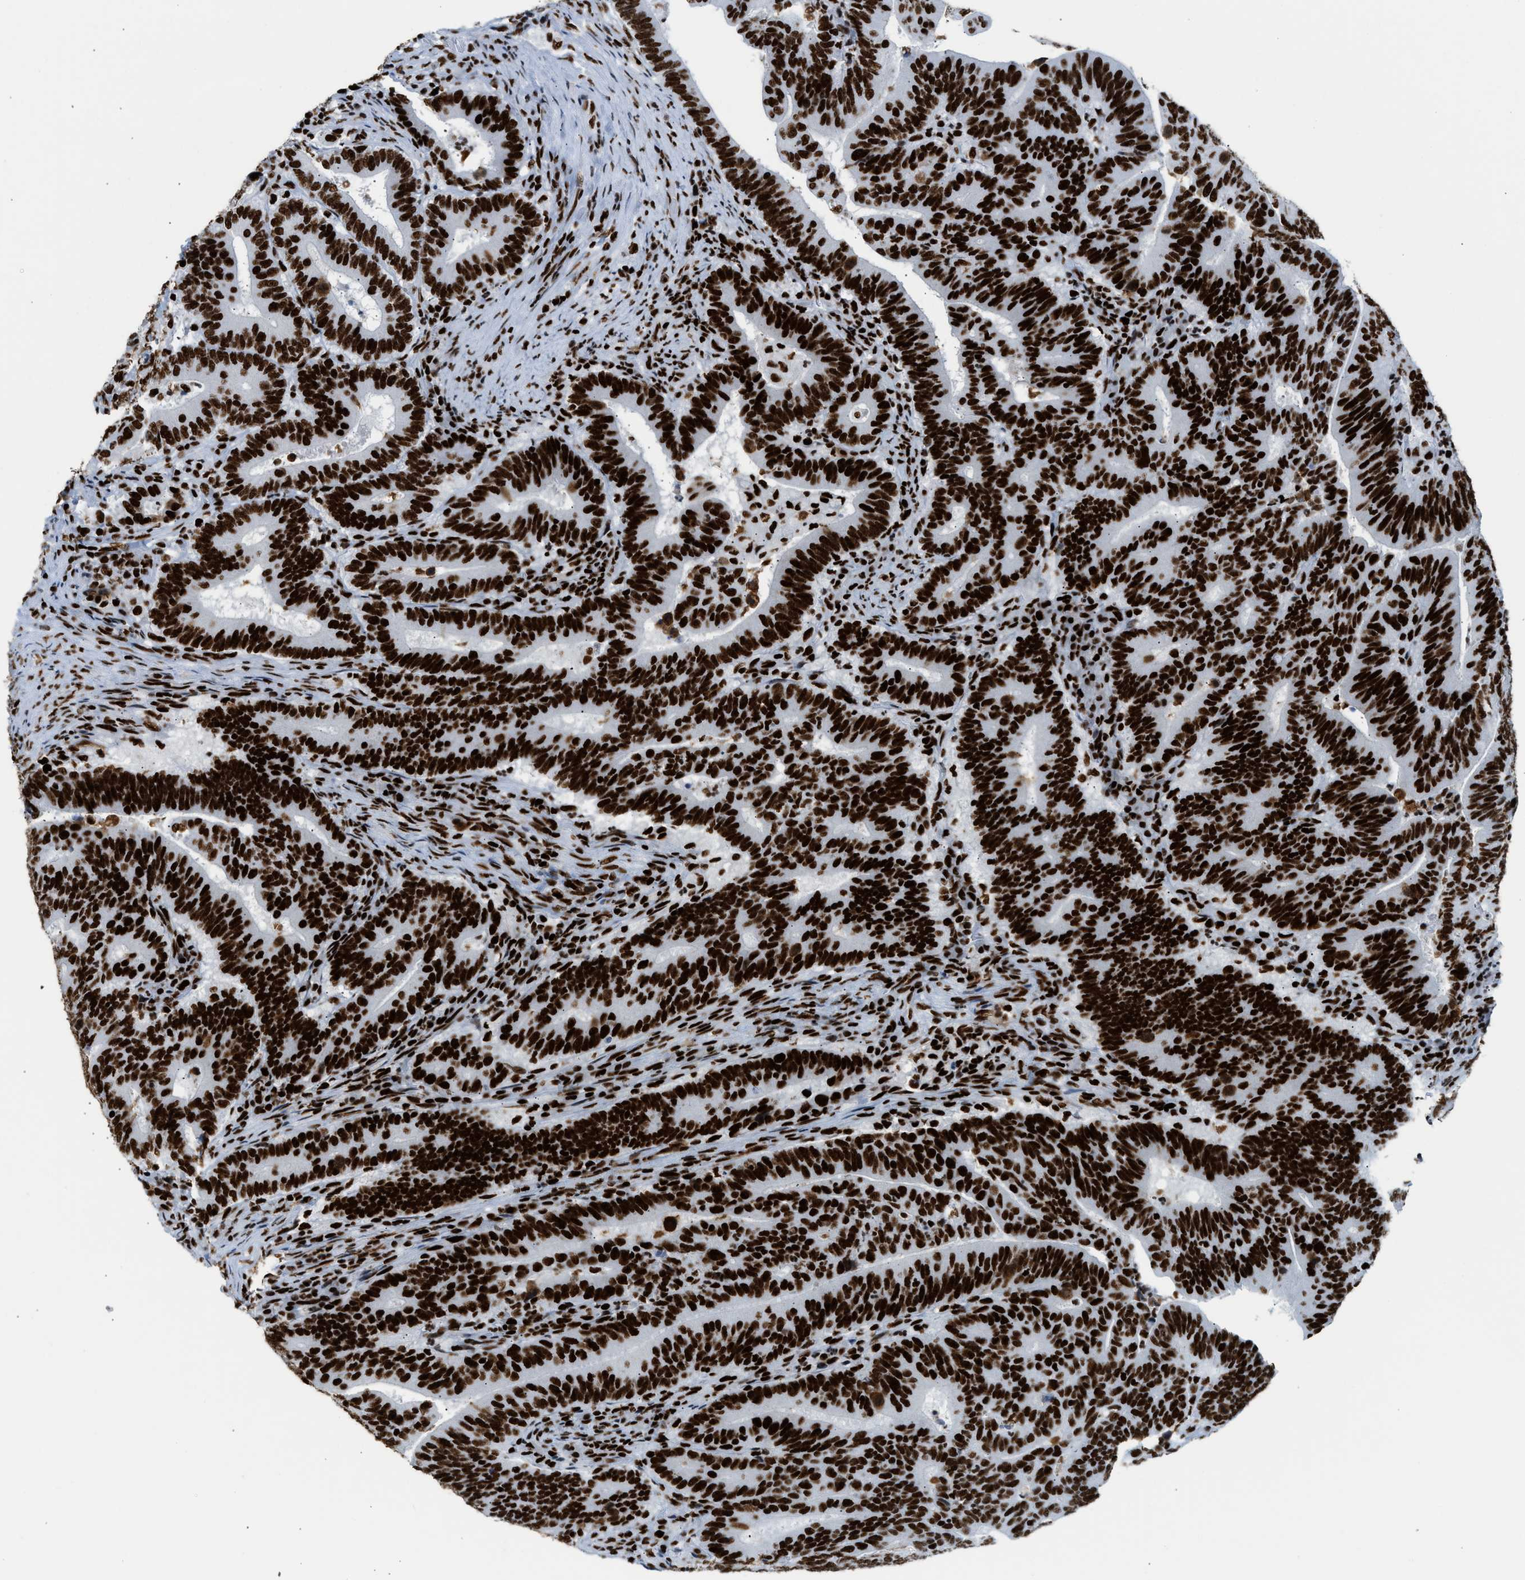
{"staining": {"intensity": "strong", "quantity": ">75%", "location": "nuclear"}, "tissue": "colorectal cancer", "cell_type": "Tumor cells", "image_type": "cancer", "snomed": [{"axis": "morphology", "description": "Adenocarcinoma, NOS"}, {"axis": "topography", "description": "Colon"}], "caption": "DAB immunohistochemical staining of colorectal cancer demonstrates strong nuclear protein expression in approximately >75% of tumor cells. The staining was performed using DAB, with brown indicating positive protein expression. Nuclei are stained blue with hematoxylin.", "gene": "PIF1", "patient": {"sex": "female", "age": 66}}